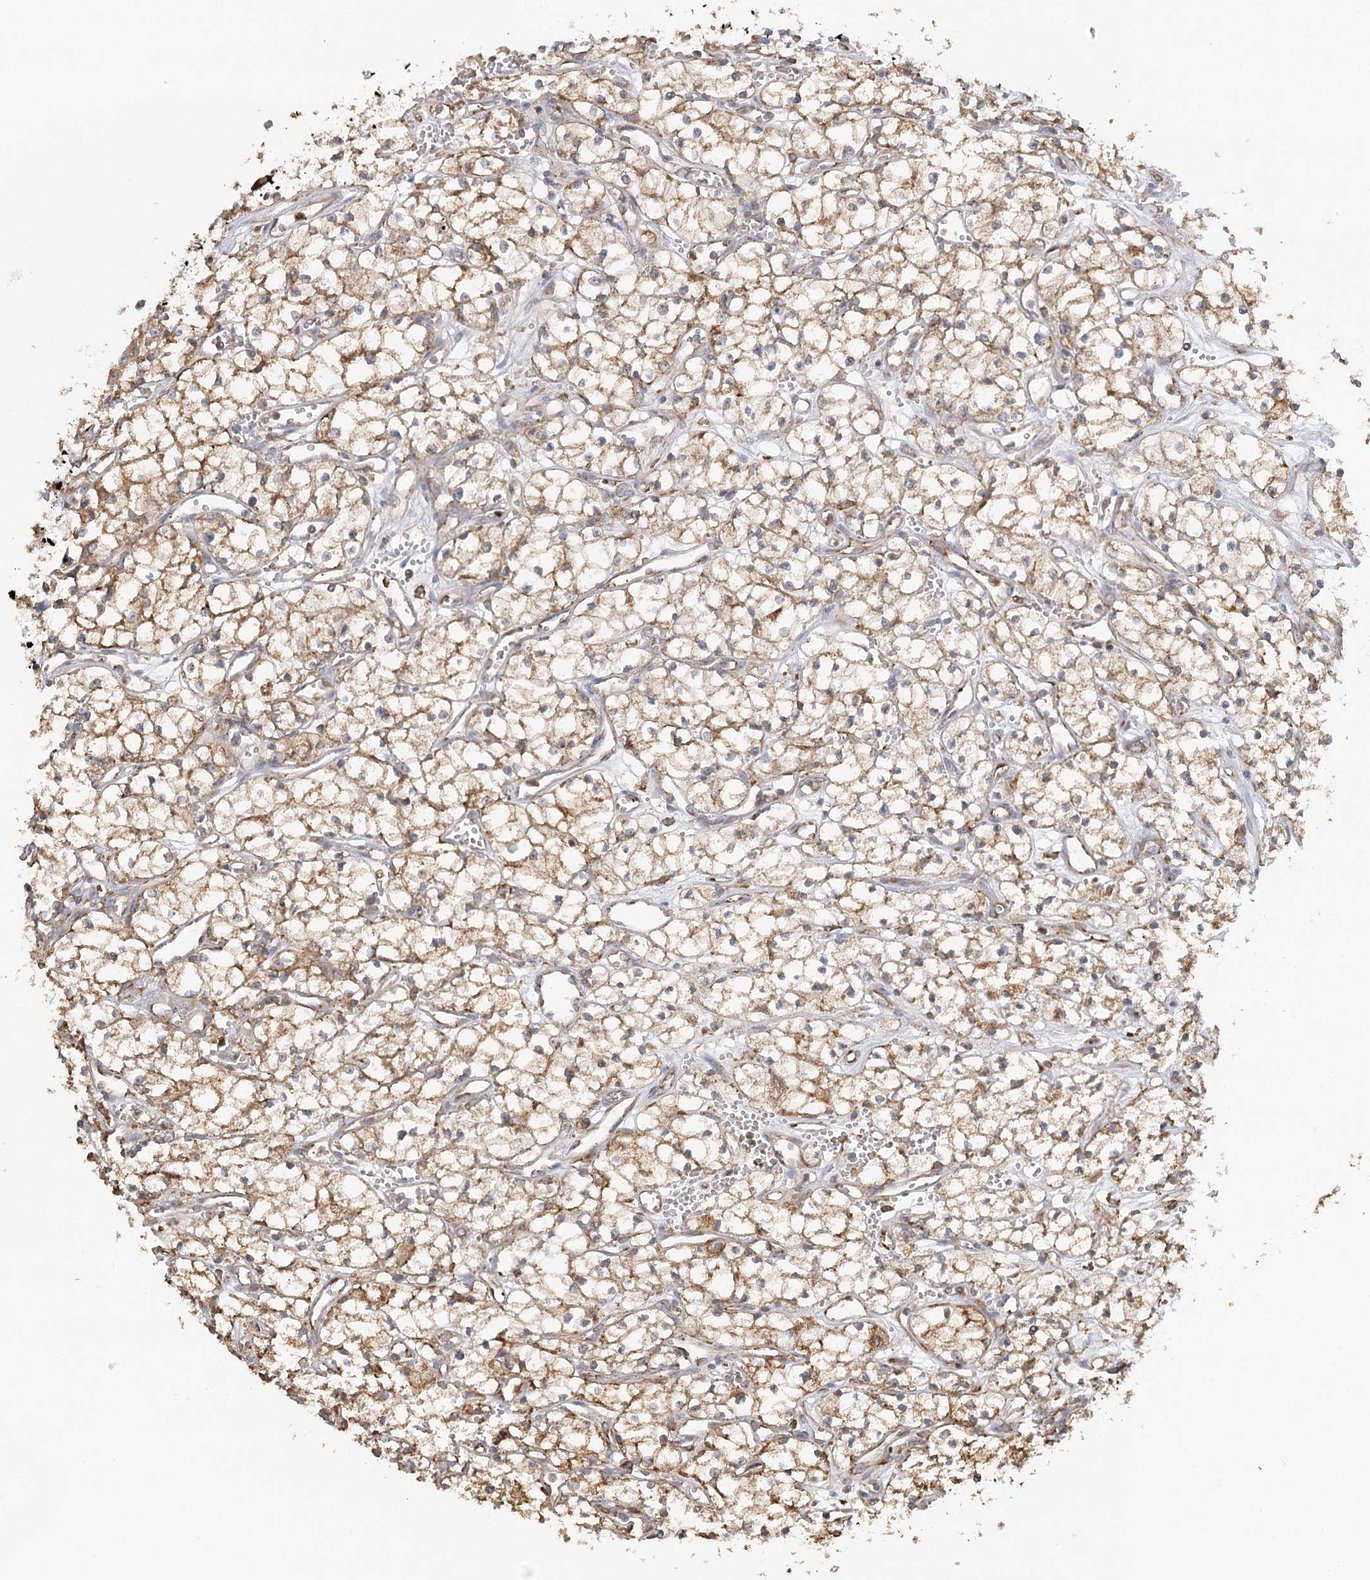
{"staining": {"intensity": "moderate", "quantity": ">75%", "location": "cytoplasmic/membranous"}, "tissue": "renal cancer", "cell_type": "Tumor cells", "image_type": "cancer", "snomed": [{"axis": "morphology", "description": "Adenocarcinoma, NOS"}, {"axis": "topography", "description": "Kidney"}], "caption": "This is an image of immunohistochemistry staining of renal adenocarcinoma, which shows moderate expression in the cytoplasmic/membranous of tumor cells.", "gene": "ACAP2", "patient": {"sex": "male", "age": 59}}